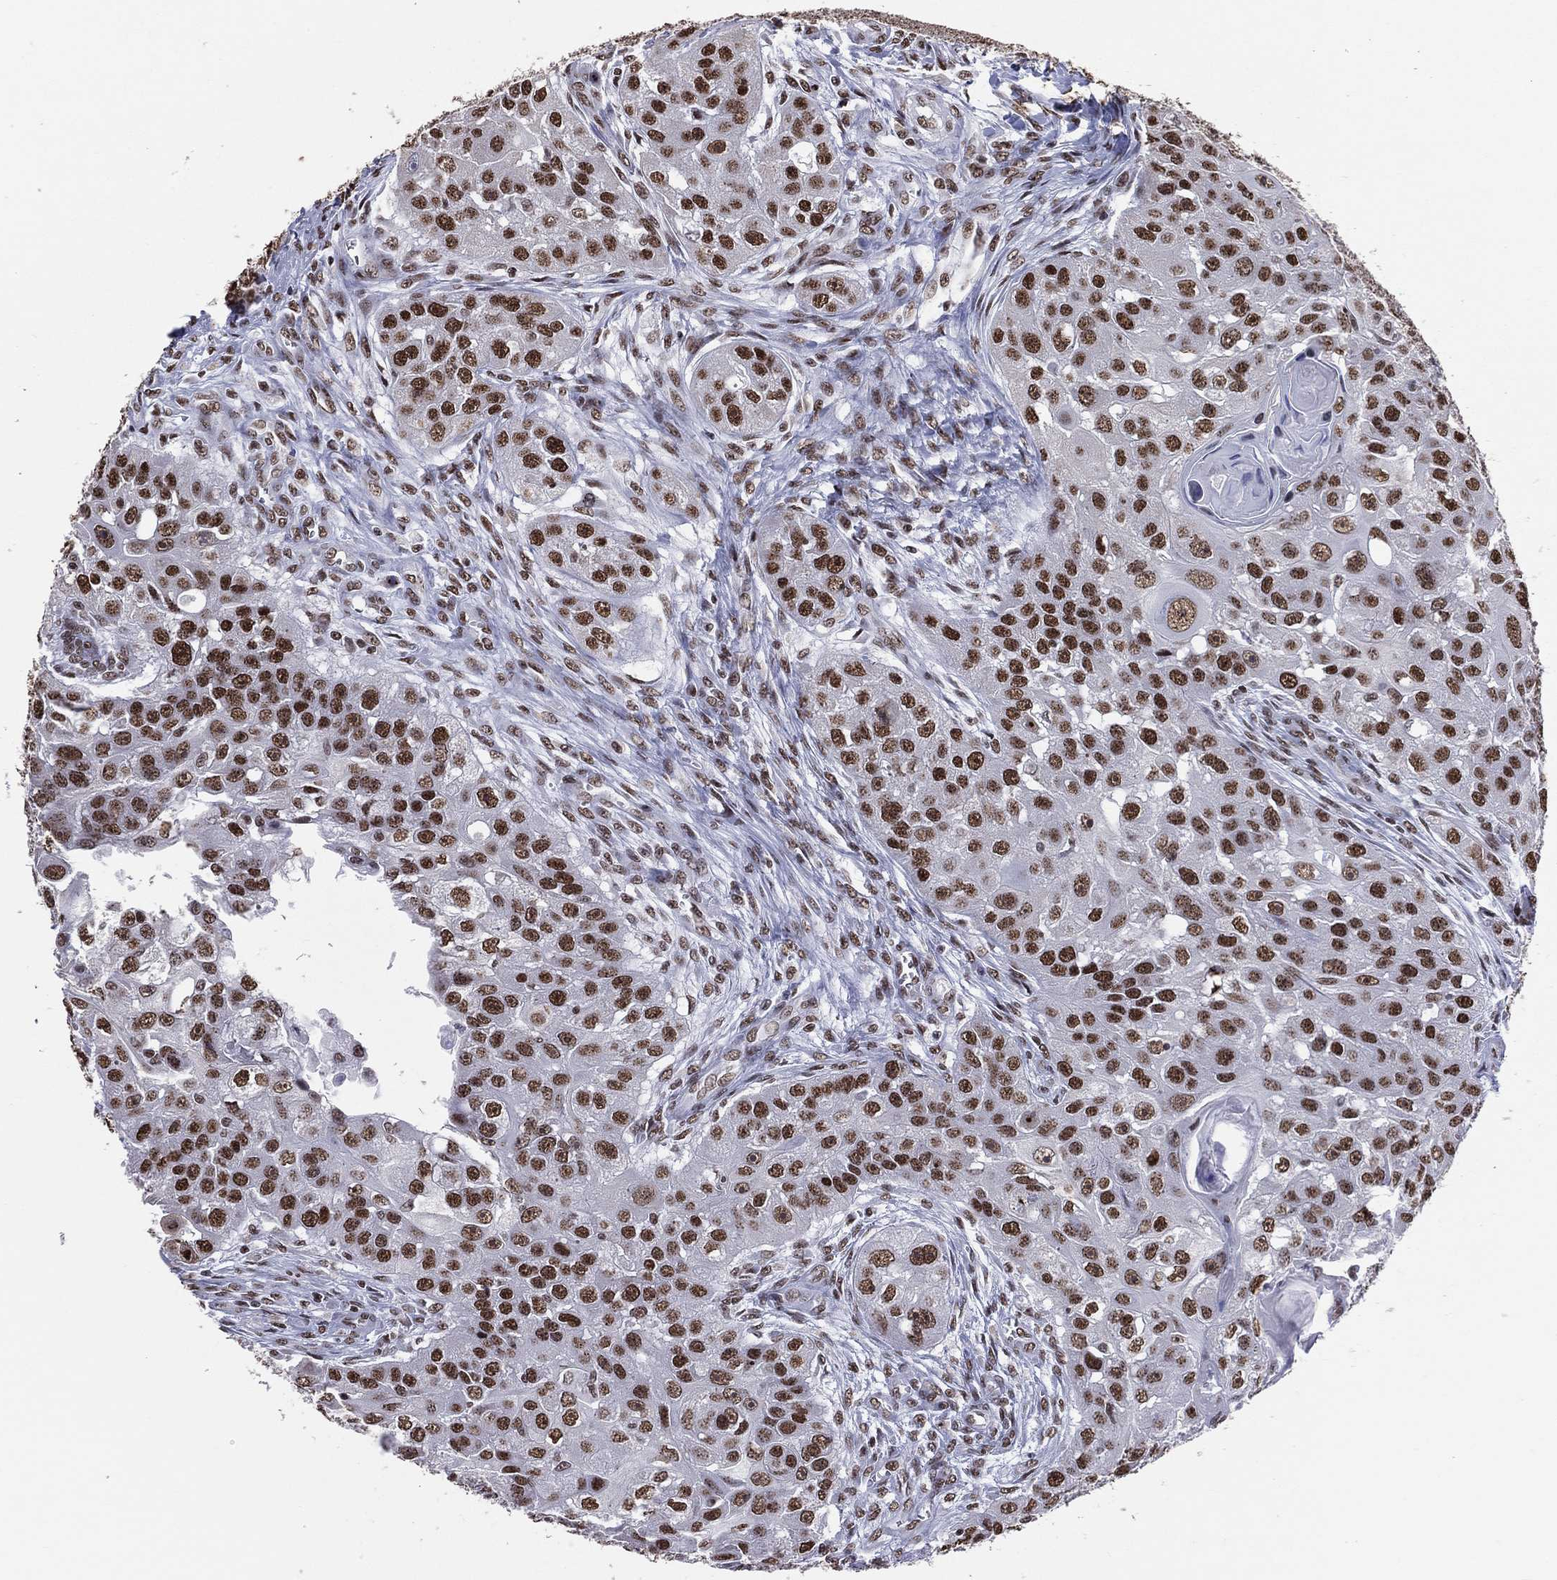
{"staining": {"intensity": "strong", "quantity": ">75%", "location": "nuclear"}, "tissue": "head and neck cancer", "cell_type": "Tumor cells", "image_type": "cancer", "snomed": [{"axis": "morphology", "description": "Normal tissue, NOS"}, {"axis": "morphology", "description": "Squamous cell carcinoma, NOS"}, {"axis": "topography", "description": "Skeletal muscle"}, {"axis": "topography", "description": "Head-Neck"}], "caption": "The image shows a brown stain indicating the presence of a protein in the nuclear of tumor cells in head and neck cancer (squamous cell carcinoma).", "gene": "ZNF7", "patient": {"sex": "male", "age": 51}}